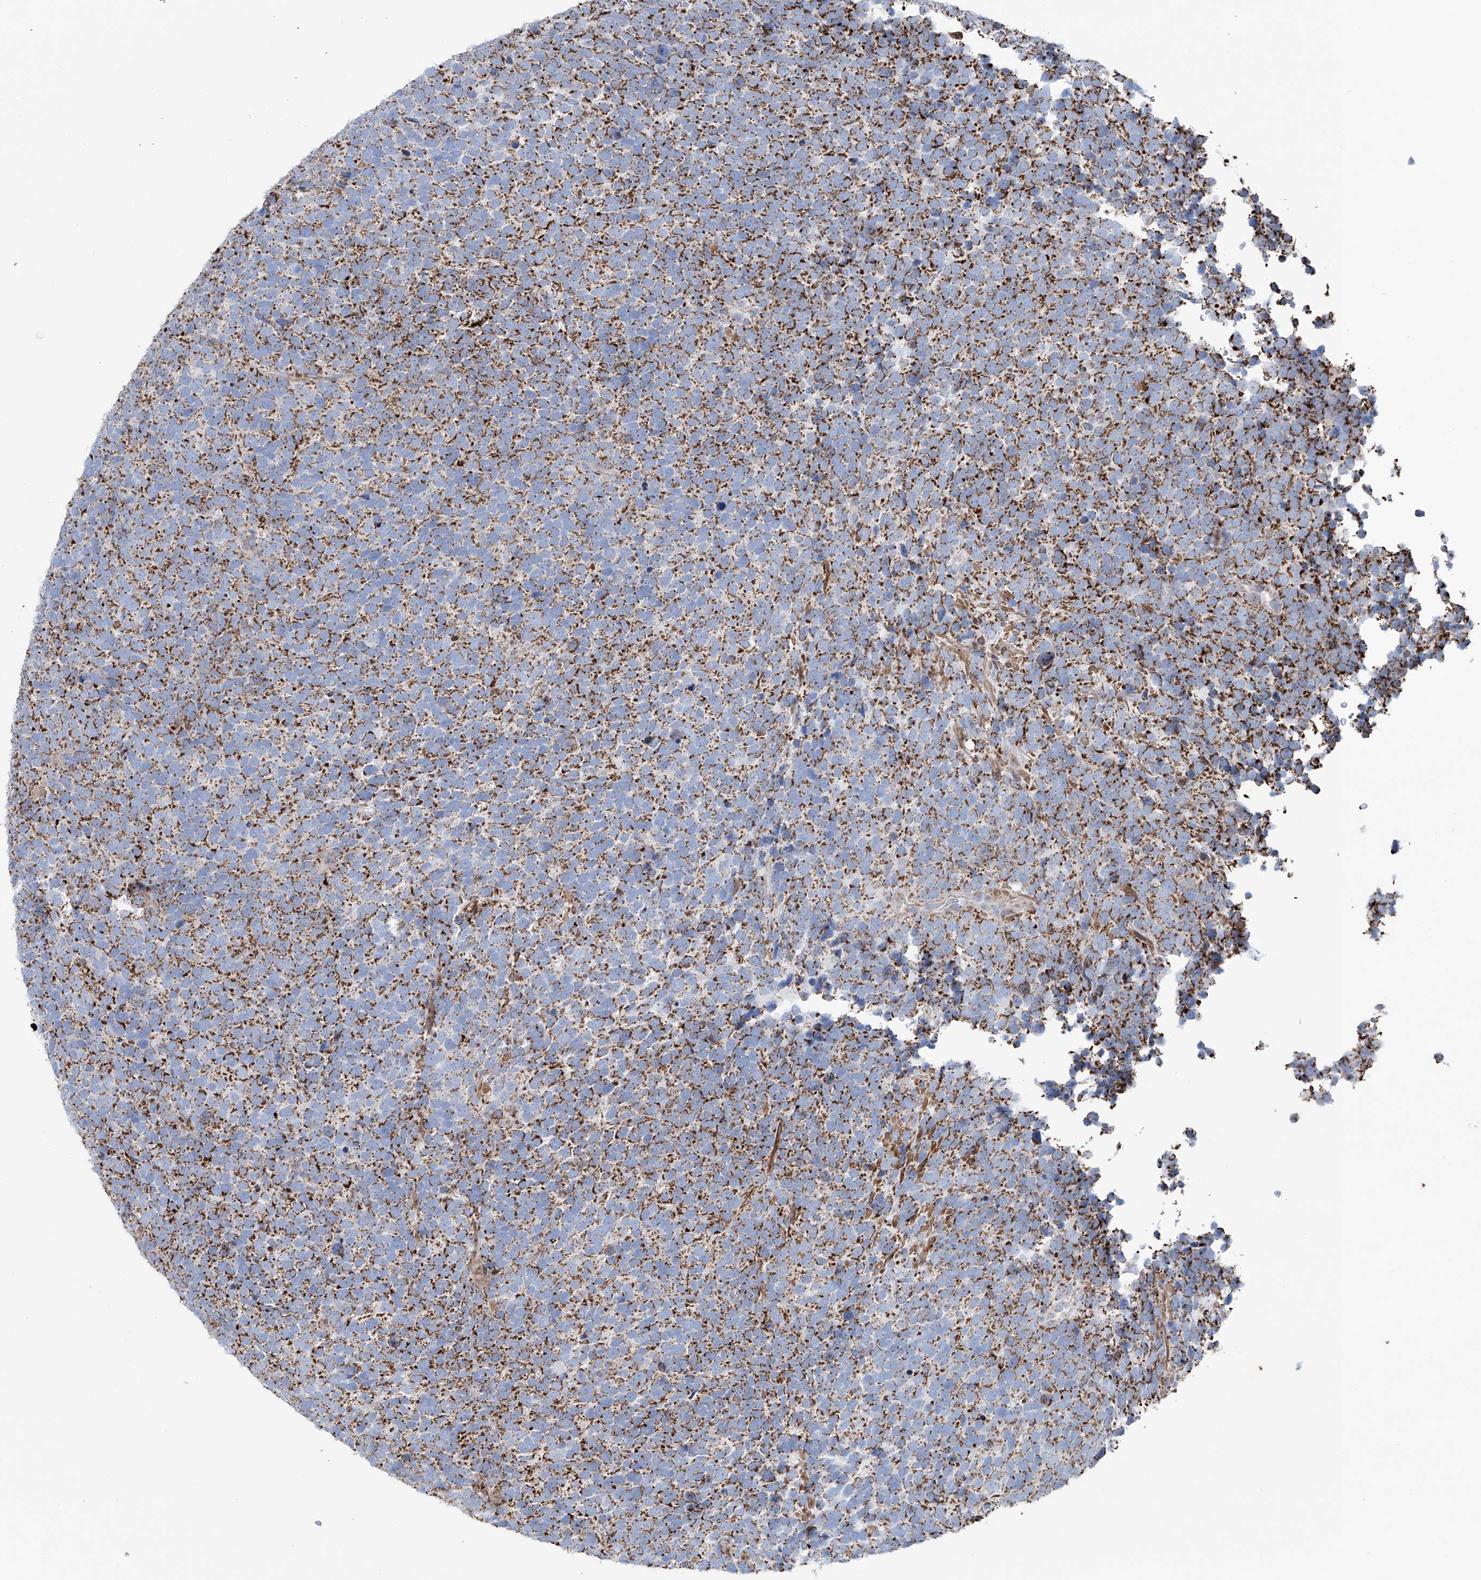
{"staining": {"intensity": "strong", "quantity": ">75%", "location": "cytoplasmic/membranous"}, "tissue": "urothelial cancer", "cell_type": "Tumor cells", "image_type": "cancer", "snomed": [{"axis": "morphology", "description": "Urothelial carcinoma, High grade"}, {"axis": "topography", "description": "Urinary bladder"}], "caption": "A brown stain labels strong cytoplasmic/membranous expression of a protein in urothelial carcinoma (high-grade) tumor cells.", "gene": "ALDH6A1", "patient": {"sex": "female", "age": 82}}